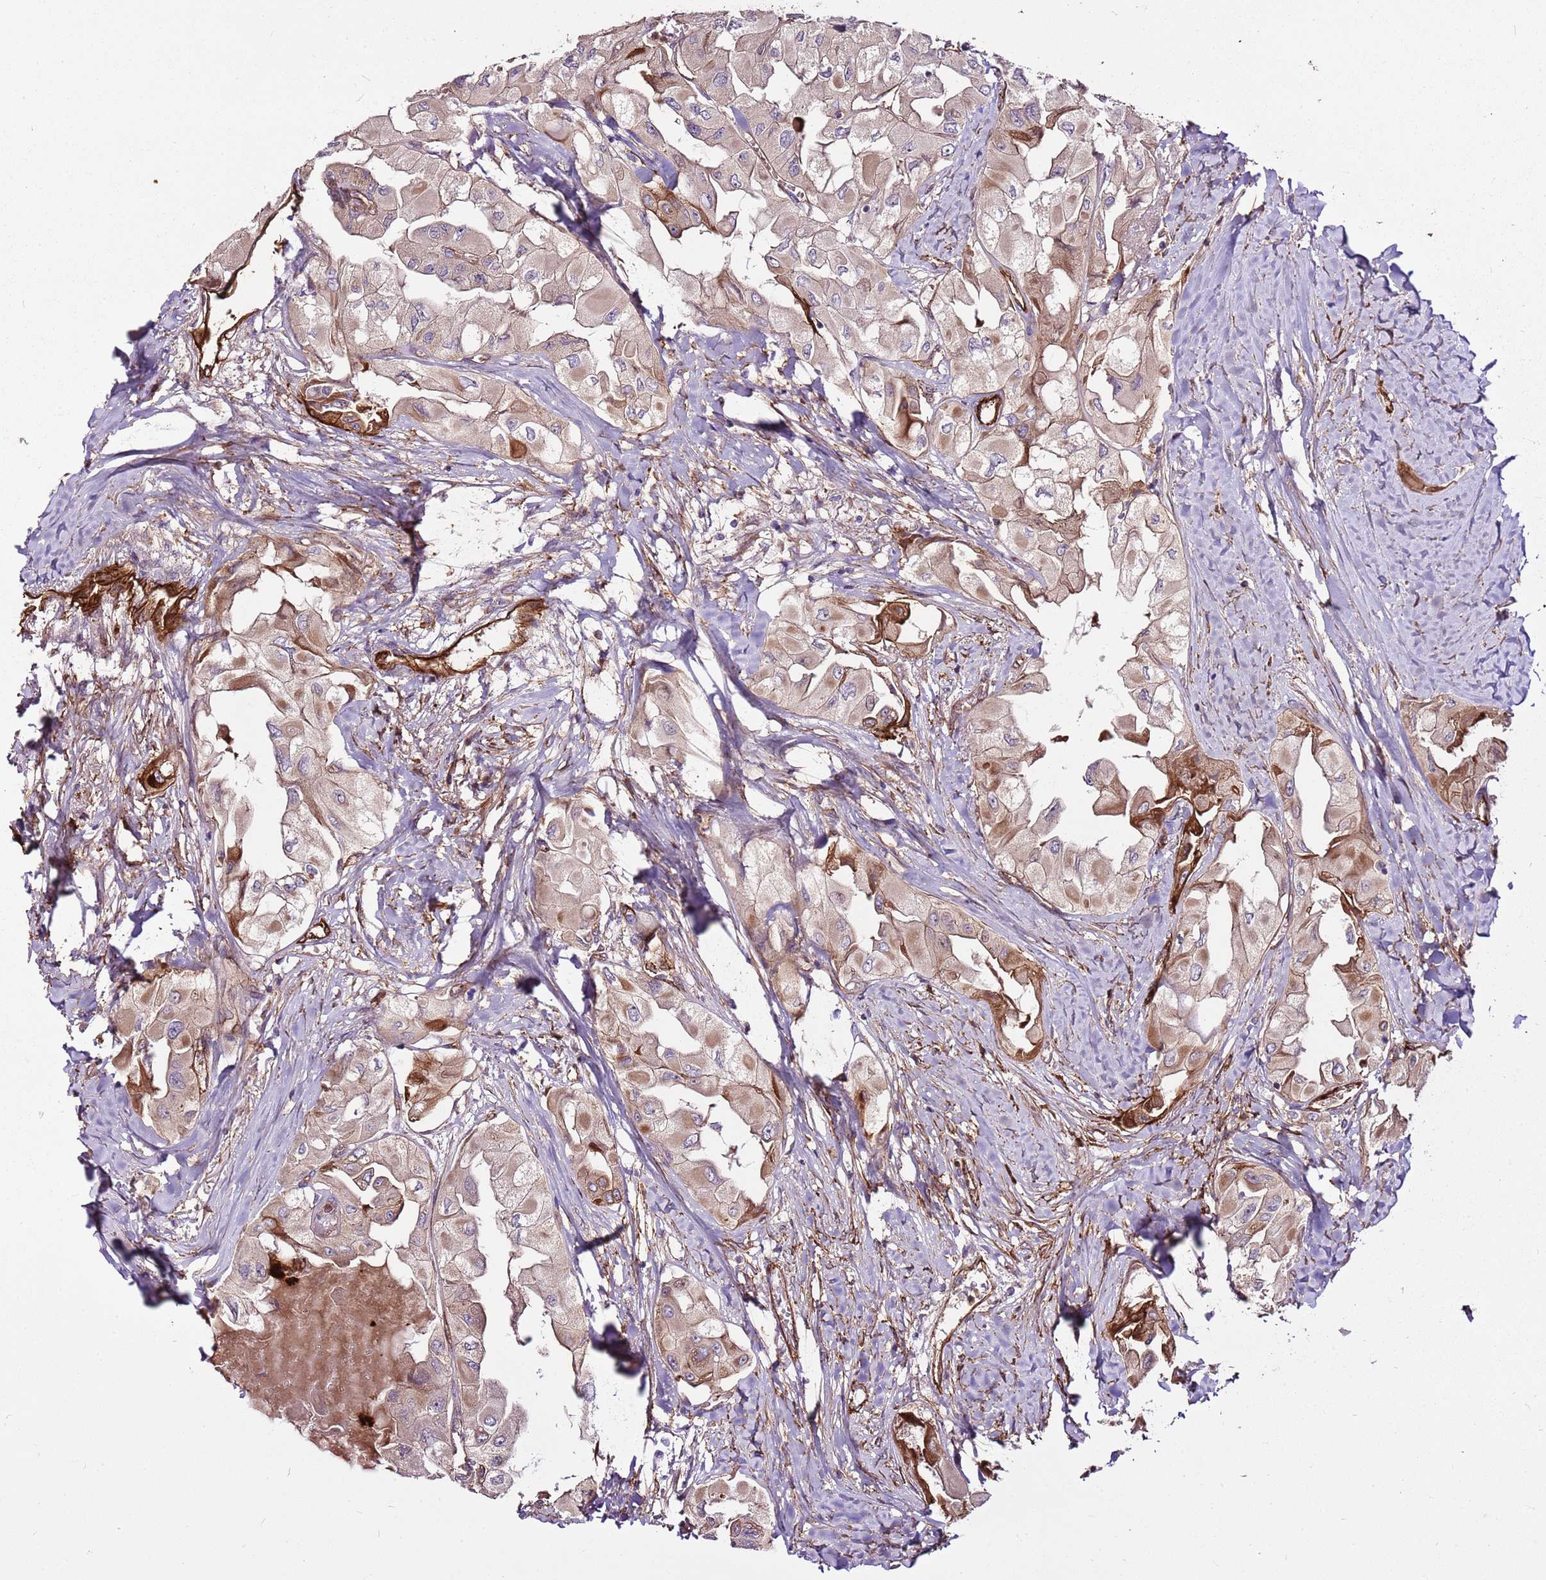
{"staining": {"intensity": "moderate", "quantity": "25%-75%", "location": "cytoplasmic/membranous"}, "tissue": "thyroid cancer", "cell_type": "Tumor cells", "image_type": "cancer", "snomed": [{"axis": "morphology", "description": "Normal tissue, NOS"}, {"axis": "morphology", "description": "Papillary adenocarcinoma, NOS"}, {"axis": "topography", "description": "Thyroid gland"}], "caption": "This photomicrograph reveals thyroid cancer stained with IHC to label a protein in brown. The cytoplasmic/membranous of tumor cells show moderate positivity for the protein. Nuclei are counter-stained blue.", "gene": "ZNF827", "patient": {"sex": "female", "age": 59}}